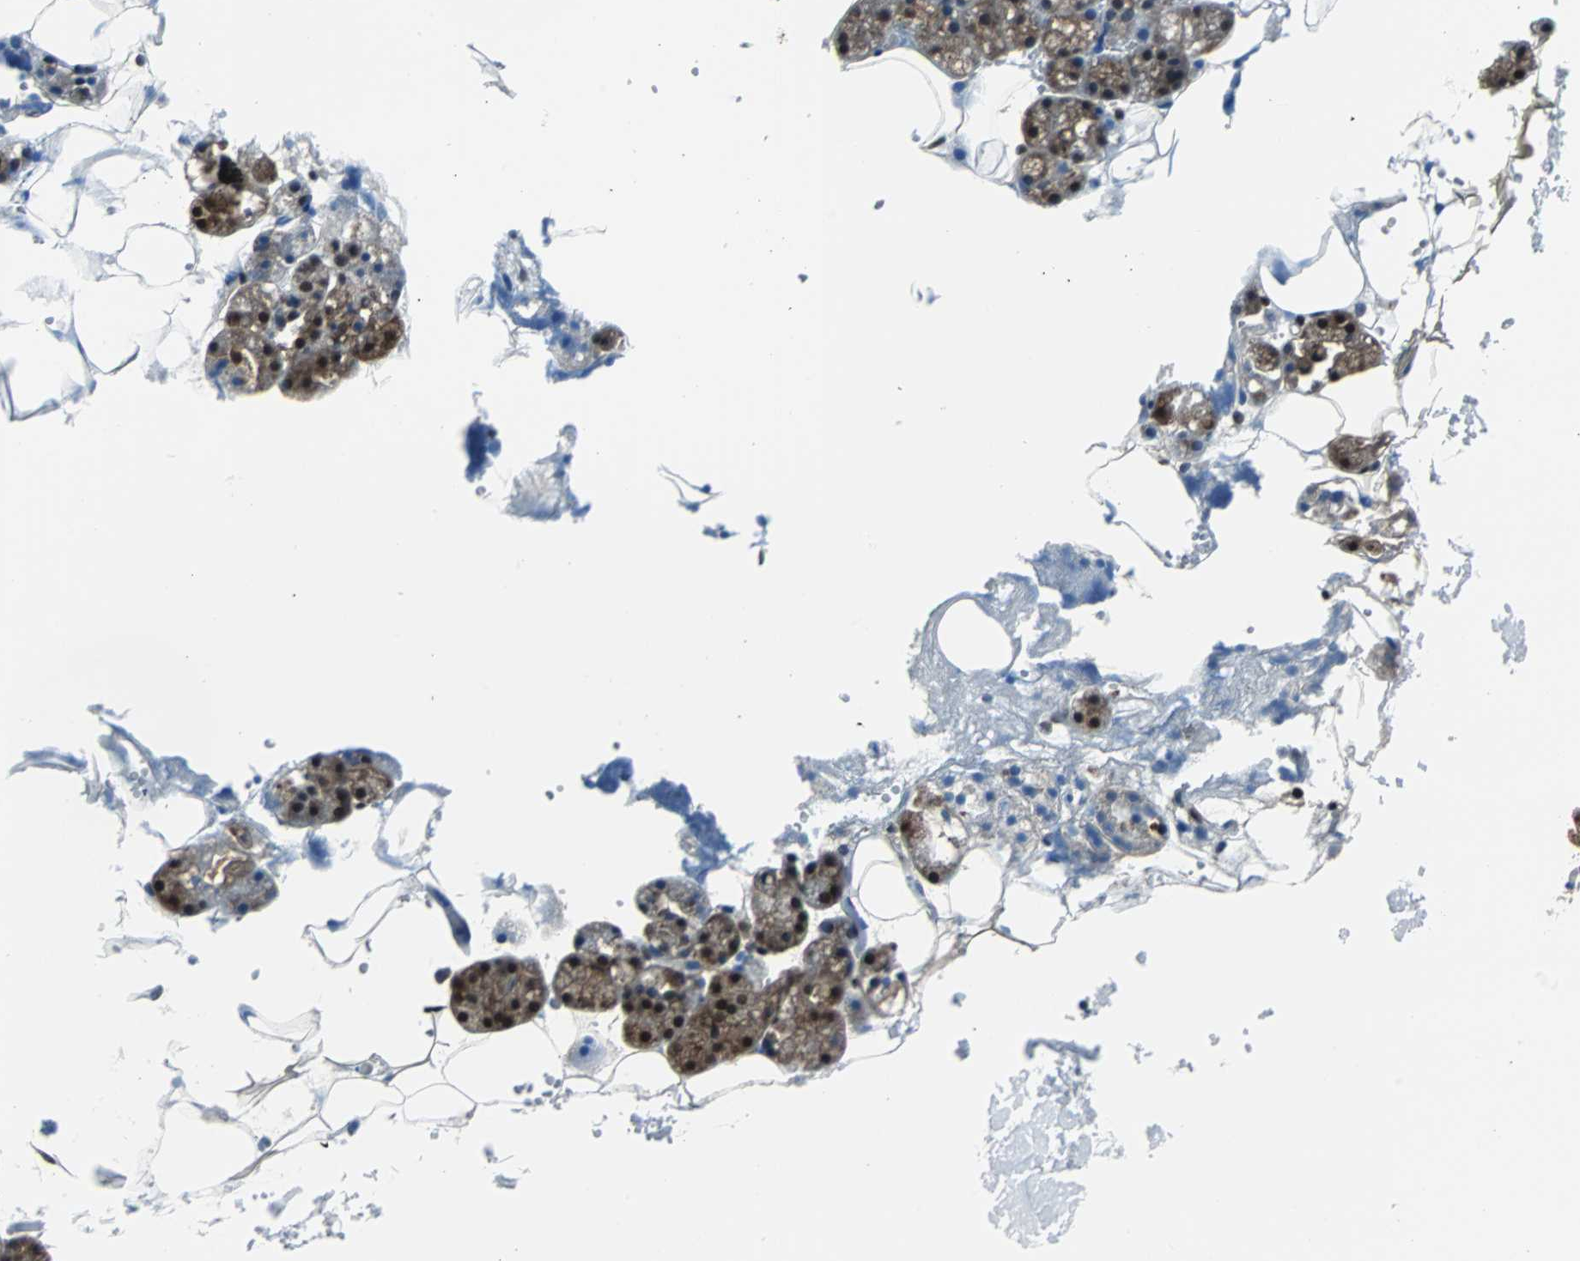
{"staining": {"intensity": "moderate", "quantity": ">75%", "location": "cytoplasmic/membranous,nuclear"}, "tissue": "salivary gland", "cell_type": "Glandular cells", "image_type": "normal", "snomed": [{"axis": "morphology", "description": "Normal tissue, NOS"}, {"axis": "topography", "description": "Salivary gland"}], "caption": "Immunohistochemistry (IHC) (DAB (3,3'-diaminobenzidine)) staining of unremarkable human salivary gland demonstrates moderate cytoplasmic/membranous,nuclear protein positivity in approximately >75% of glandular cells. (DAB (3,3'-diaminobenzidine) IHC, brown staining for protein, blue staining for nuclei).", "gene": "VCP", "patient": {"sex": "male", "age": 62}}